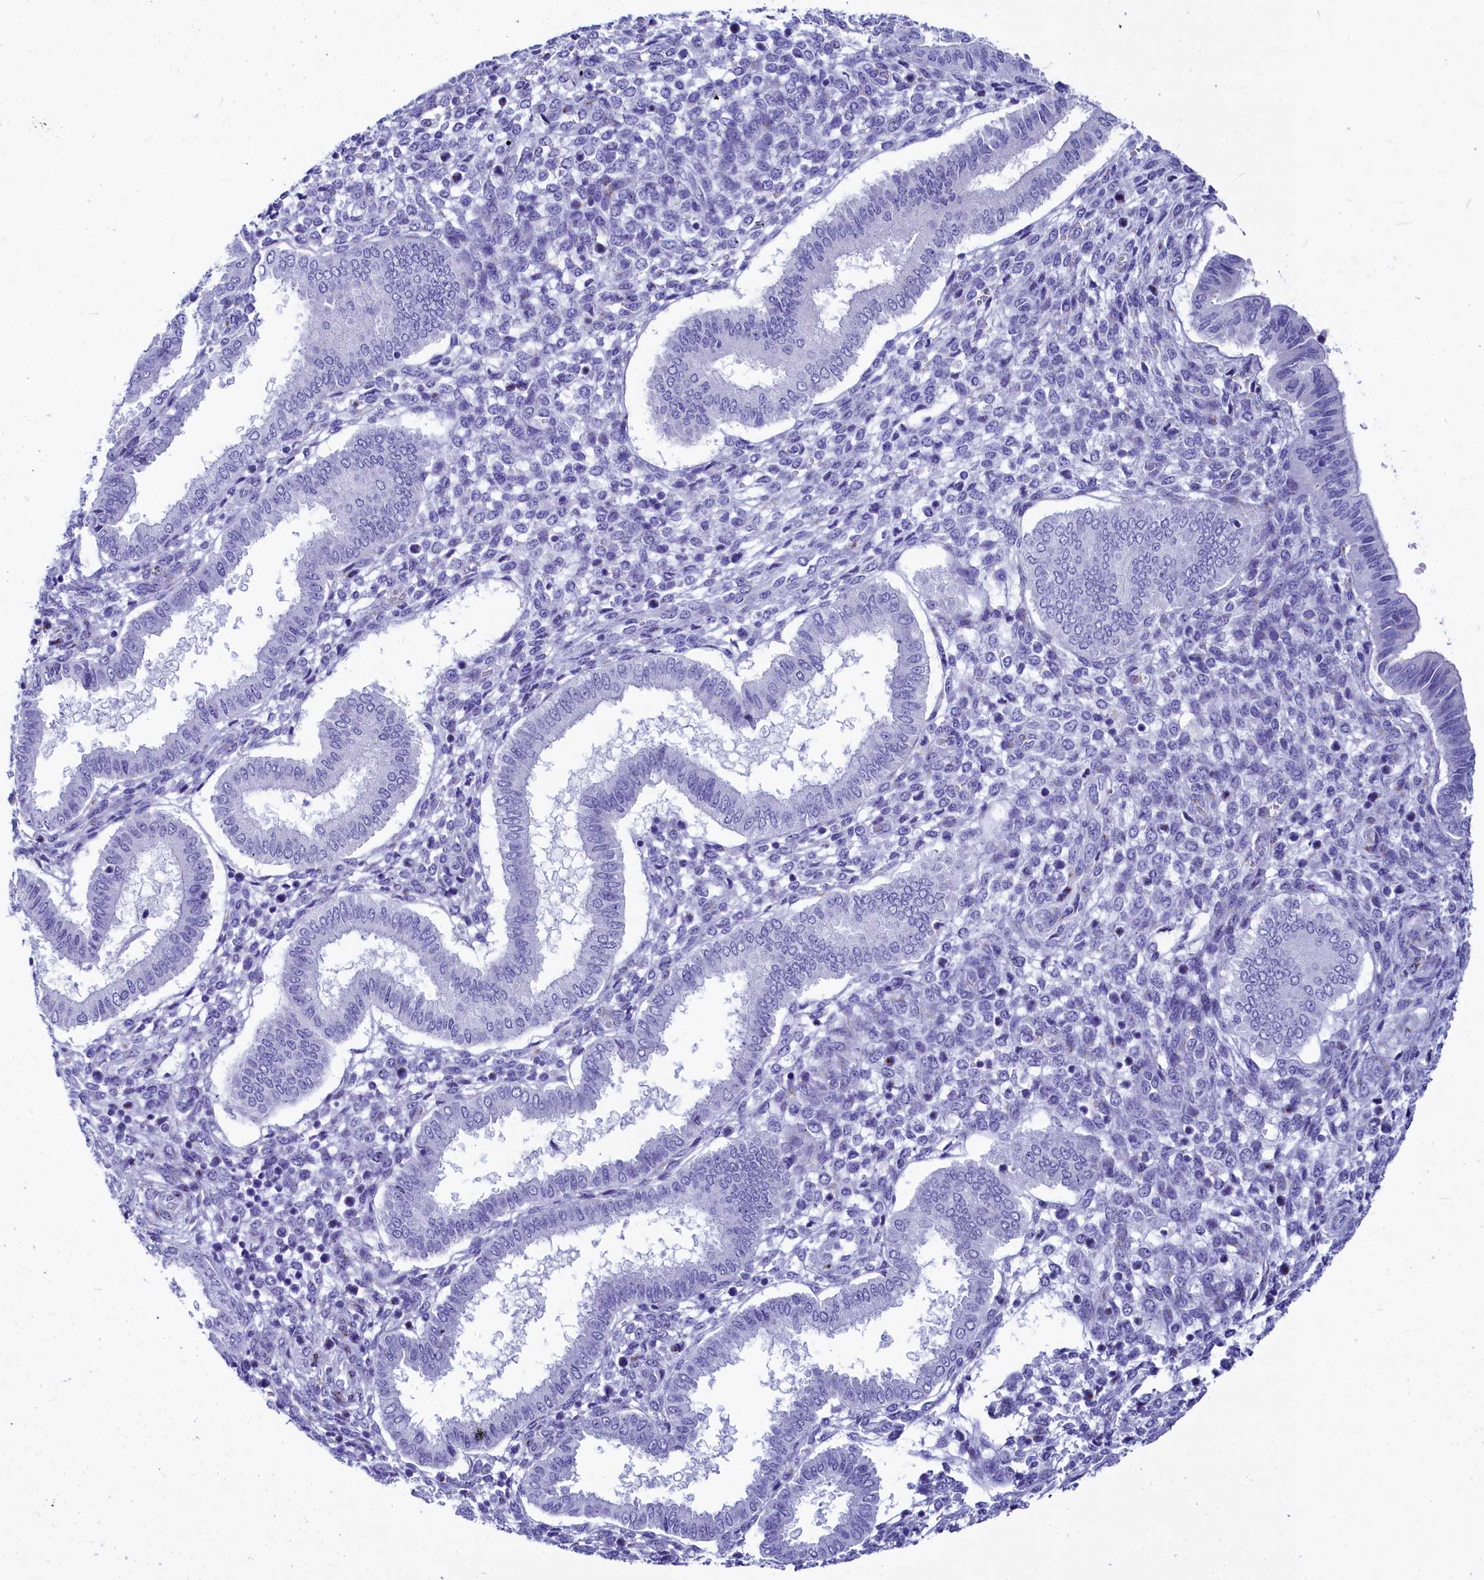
{"staining": {"intensity": "negative", "quantity": "none", "location": "none"}, "tissue": "endometrium", "cell_type": "Cells in endometrial stroma", "image_type": "normal", "snomed": [{"axis": "morphology", "description": "Normal tissue, NOS"}, {"axis": "topography", "description": "Endometrium"}], "caption": "Immunohistochemistry of normal human endometrium reveals no staining in cells in endometrial stroma. (Brightfield microscopy of DAB (3,3'-diaminobenzidine) immunohistochemistry (IHC) at high magnification).", "gene": "AP3B2", "patient": {"sex": "female", "age": 24}}